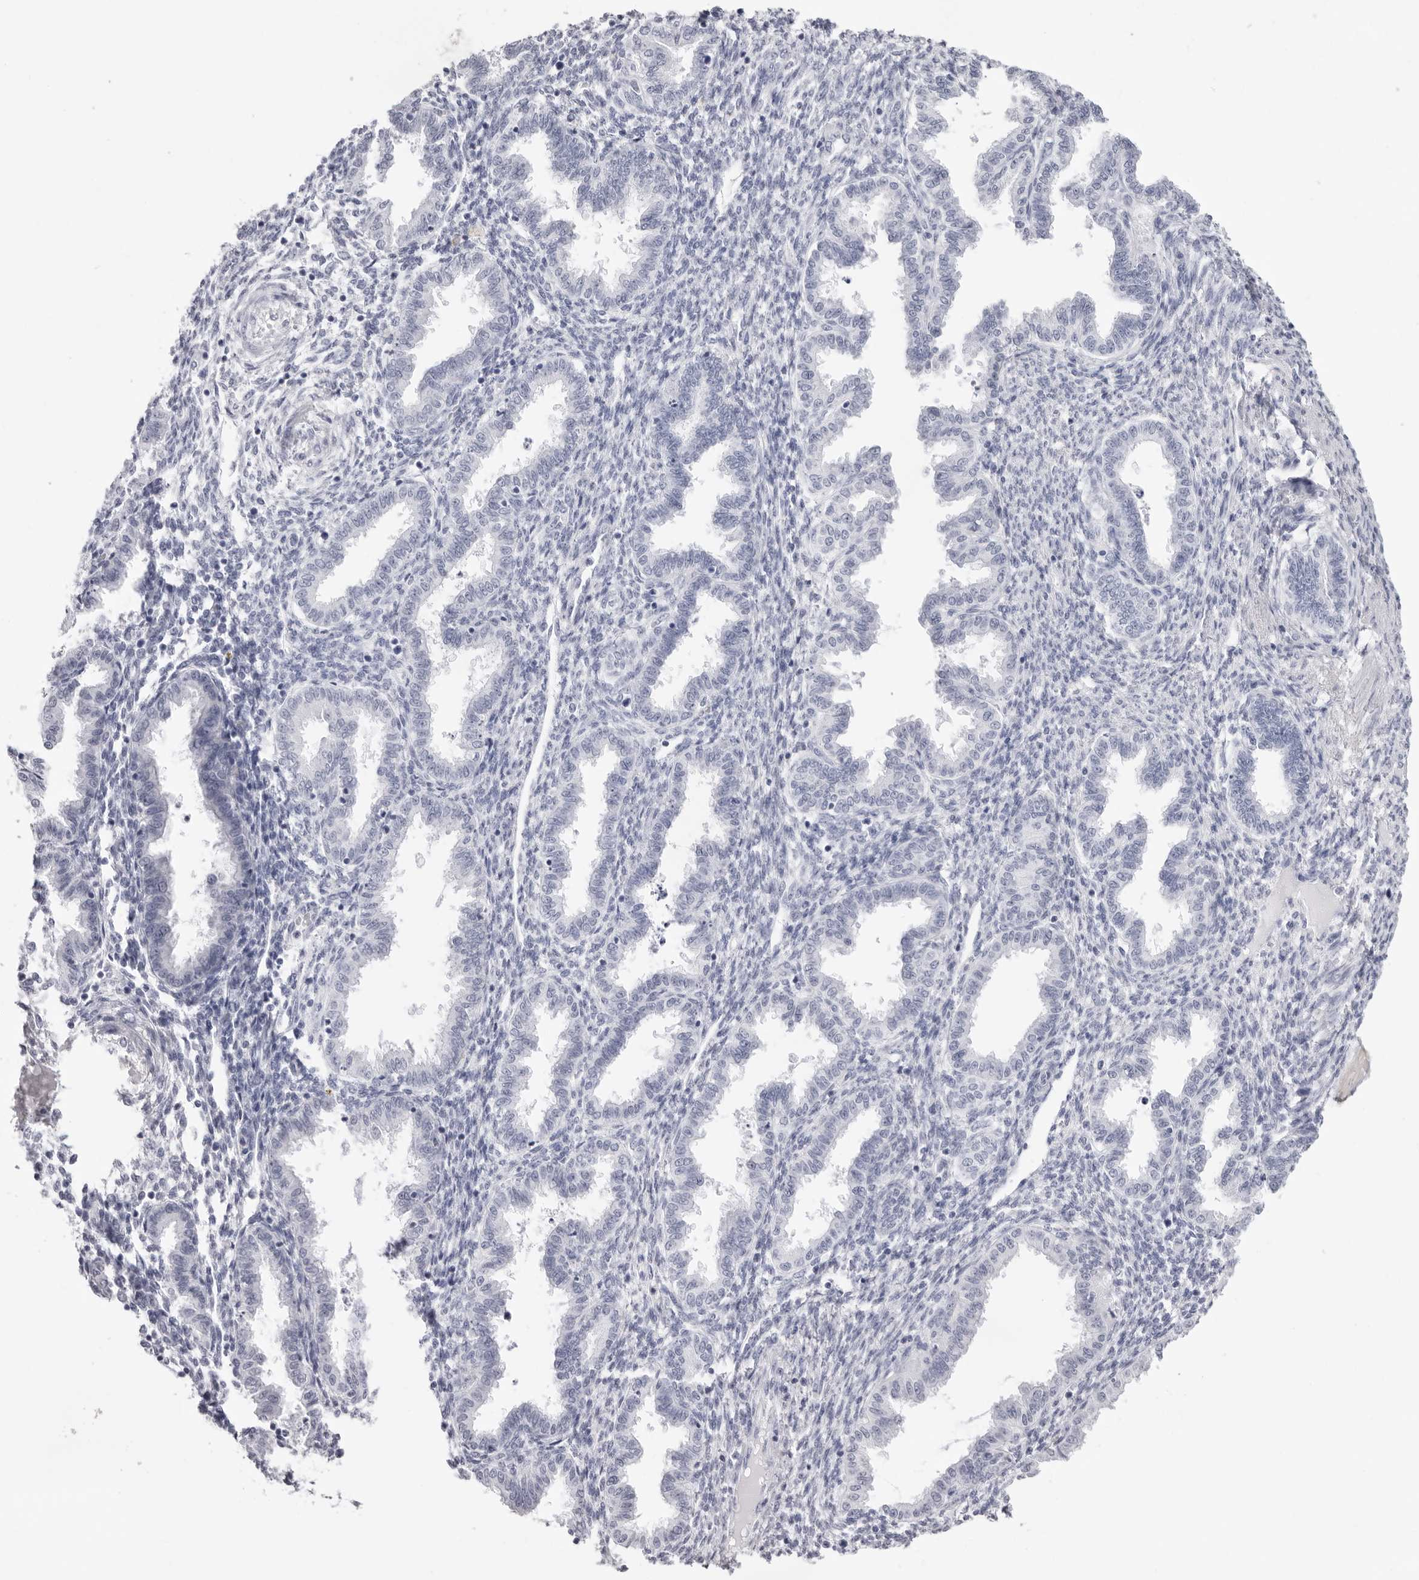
{"staining": {"intensity": "negative", "quantity": "none", "location": "none"}, "tissue": "endometrium", "cell_type": "Cells in endometrial stroma", "image_type": "normal", "snomed": [{"axis": "morphology", "description": "Normal tissue, NOS"}, {"axis": "topography", "description": "Endometrium"}], "caption": "A high-resolution micrograph shows immunohistochemistry staining of benign endometrium, which demonstrates no significant expression in cells in endometrial stroma. (DAB (3,3'-diaminobenzidine) immunohistochemistry, high magnification).", "gene": "INSL3", "patient": {"sex": "female", "age": 33}}